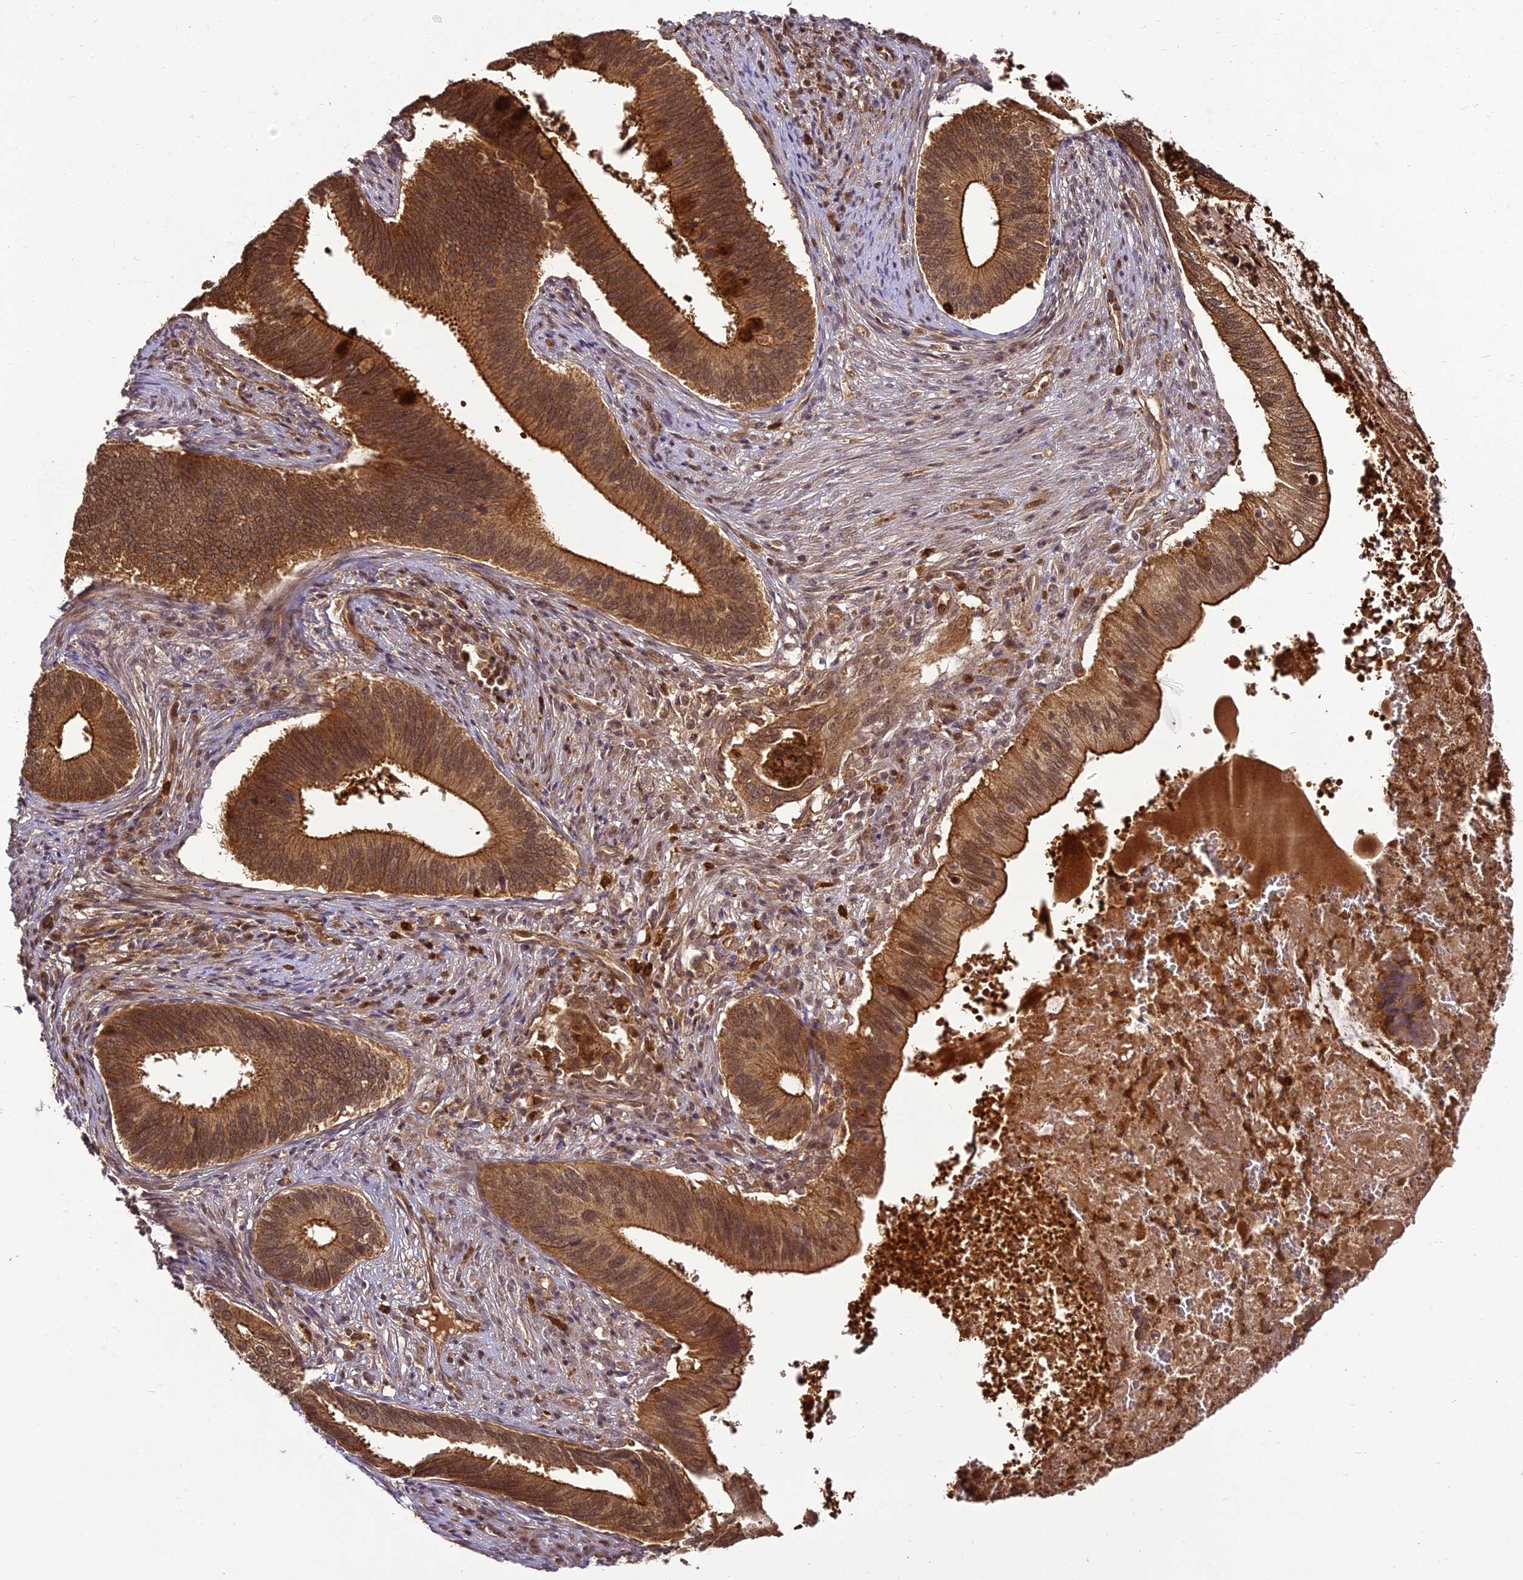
{"staining": {"intensity": "strong", "quantity": ">75%", "location": "cytoplasmic/membranous"}, "tissue": "cervical cancer", "cell_type": "Tumor cells", "image_type": "cancer", "snomed": [{"axis": "morphology", "description": "Adenocarcinoma, NOS"}, {"axis": "topography", "description": "Cervix"}], "caption": "Human cervical cancer (adenocarcinoma) stained with a protein marker displays strong staining in tumor cells.", "gene": "BCDIN3D", "patient": {"sex": "female", "age": 42}}